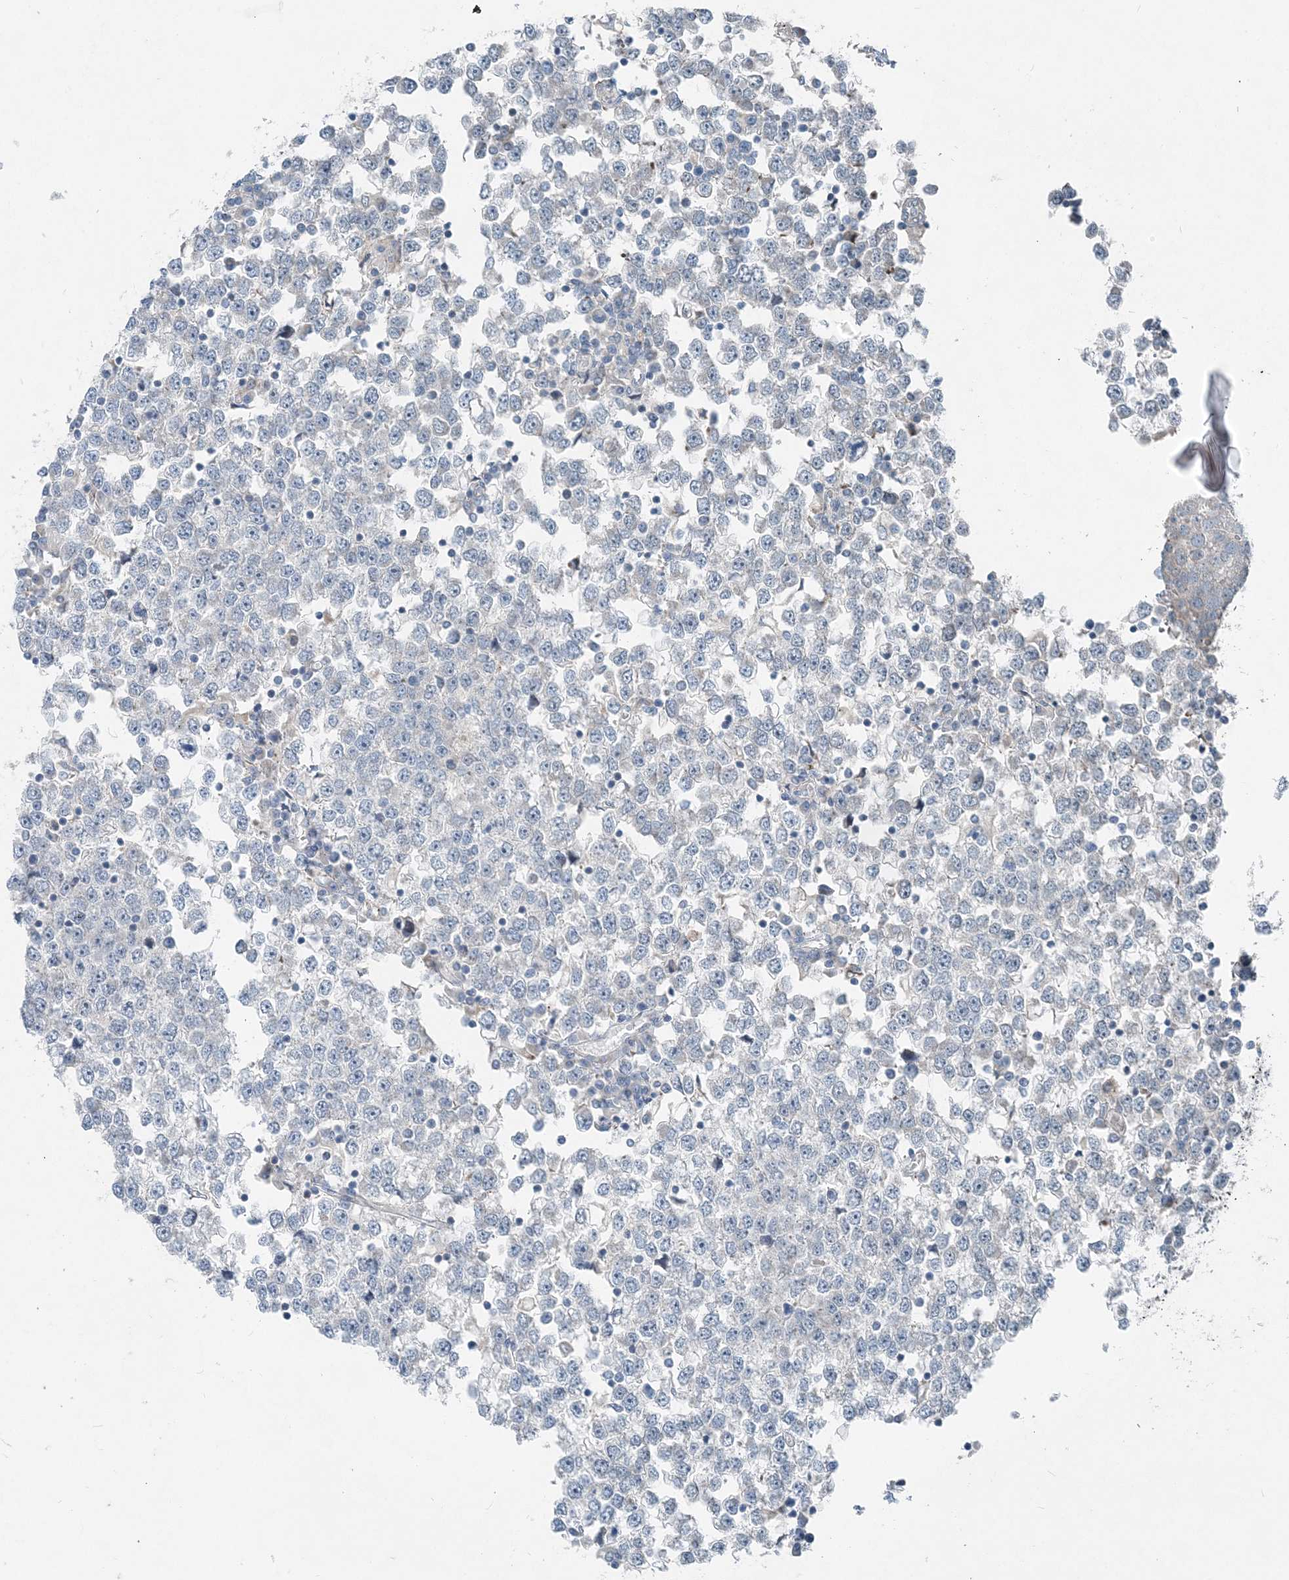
{"staining": {"intensity": "negative", "quantity": "none", "location": "none"}, "tissue": "testis cancer", "cell_type": "Tumor cells", "image_type": "cancer", "snomed": [{"axis": "morphology", "description": "Seminoma, NOS"}, {"axis": "topography", "description": "Testis"}], "caption": "High magnification brightfield microscopy of testis cancer stained with DAB (brown) and counterstained with hematoxylin (blue): tumor cells show no significant staining.", "gene": "INTU", "patient": {"sex": "male", "age": 65}}